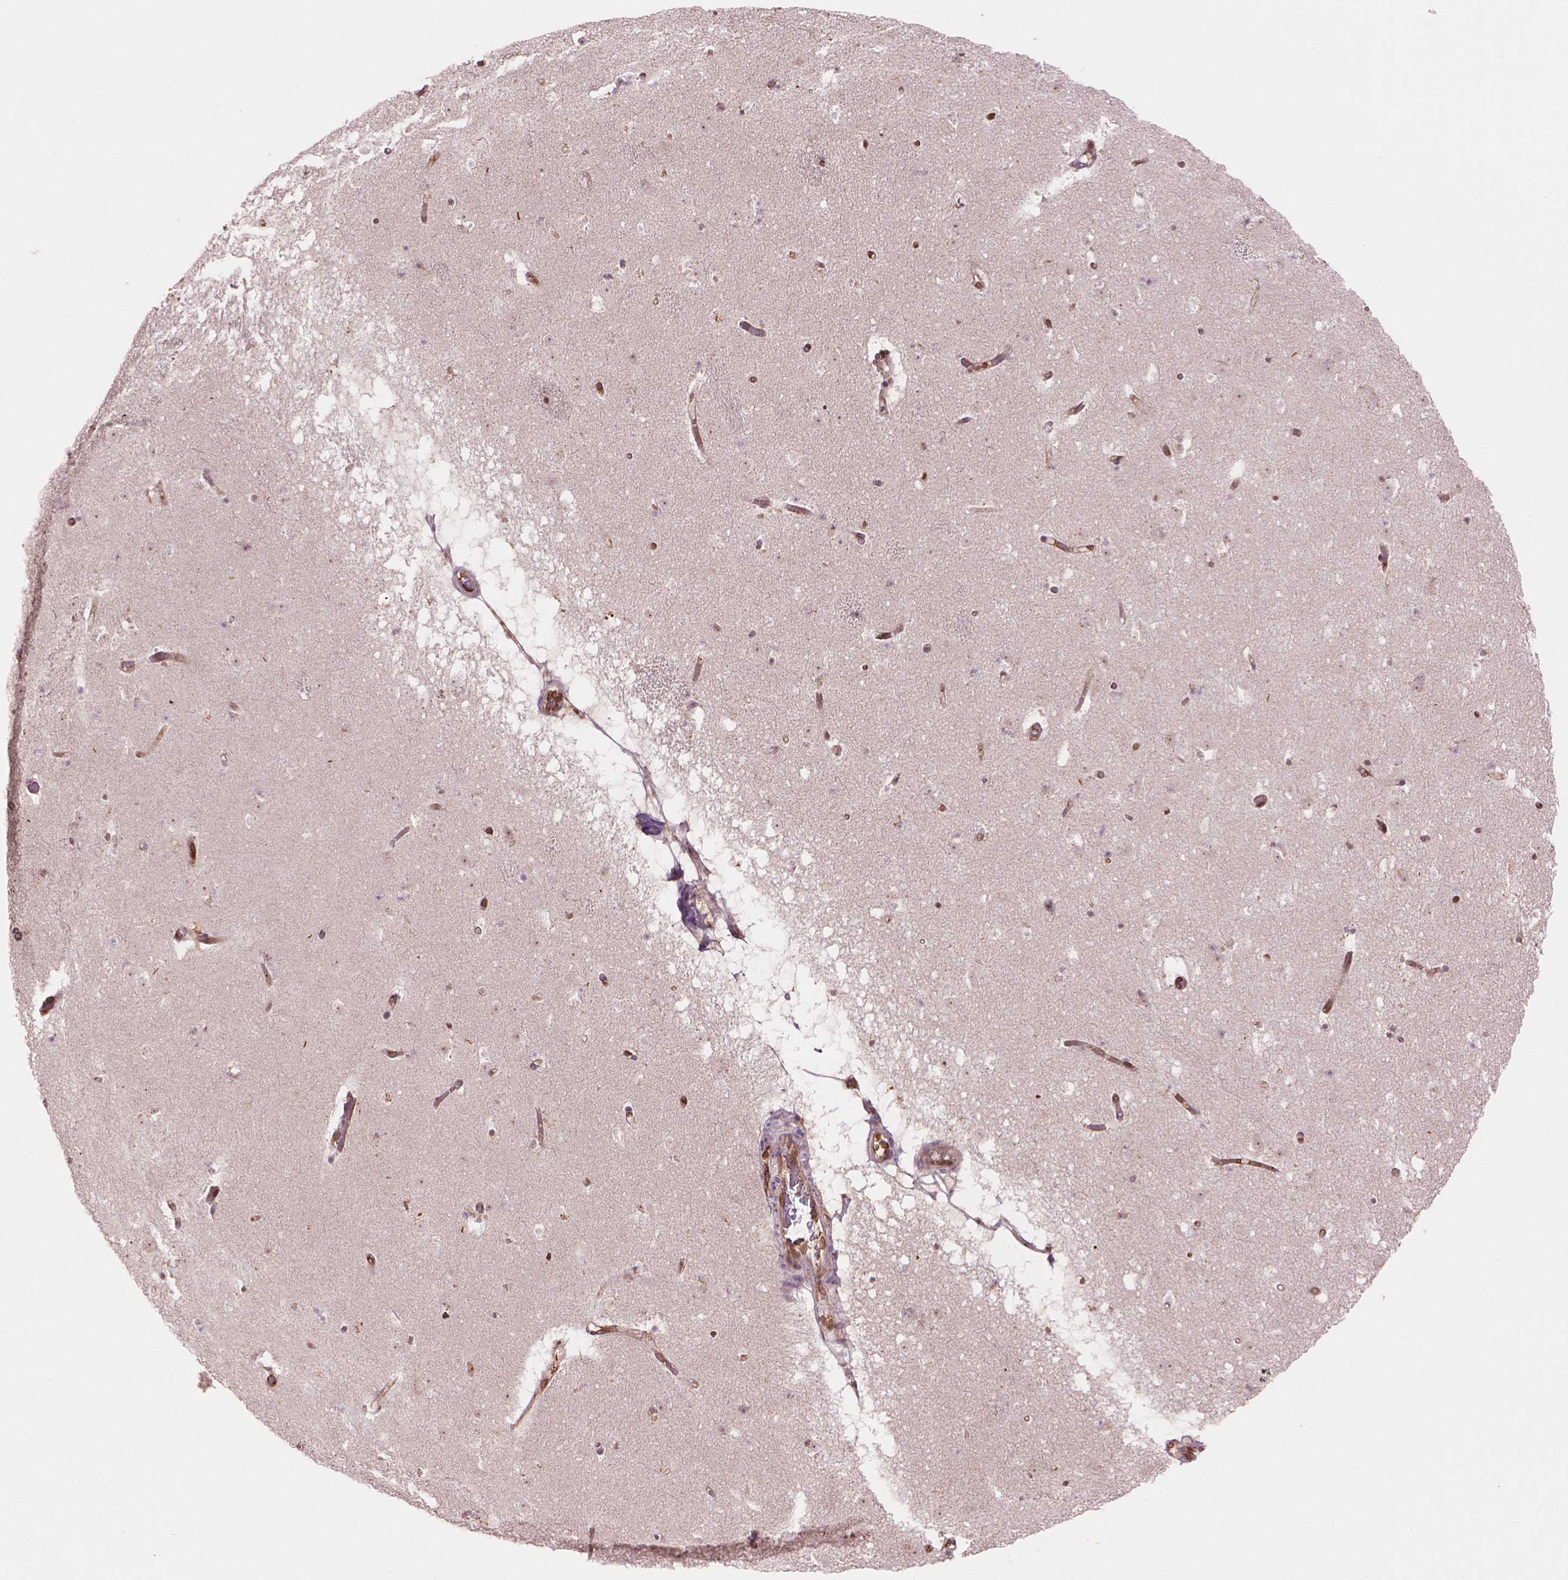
{"staining": {"intensity": "negative", "quantity": "none", "location": "none"}, "tissue": "caudate", "cell_type": "Glial cells", "image_type": "normal", "snomed": [{"axis": "morphology", "description": "Normal tissue, NOS"}, {"axis": "topography", "description": "Lateral ventricle wall"}], "caption": "Glial cells show no significant expression in benign caudate.", "gene": "SMC2", "patient": {"sex": "female", "age": 42}}